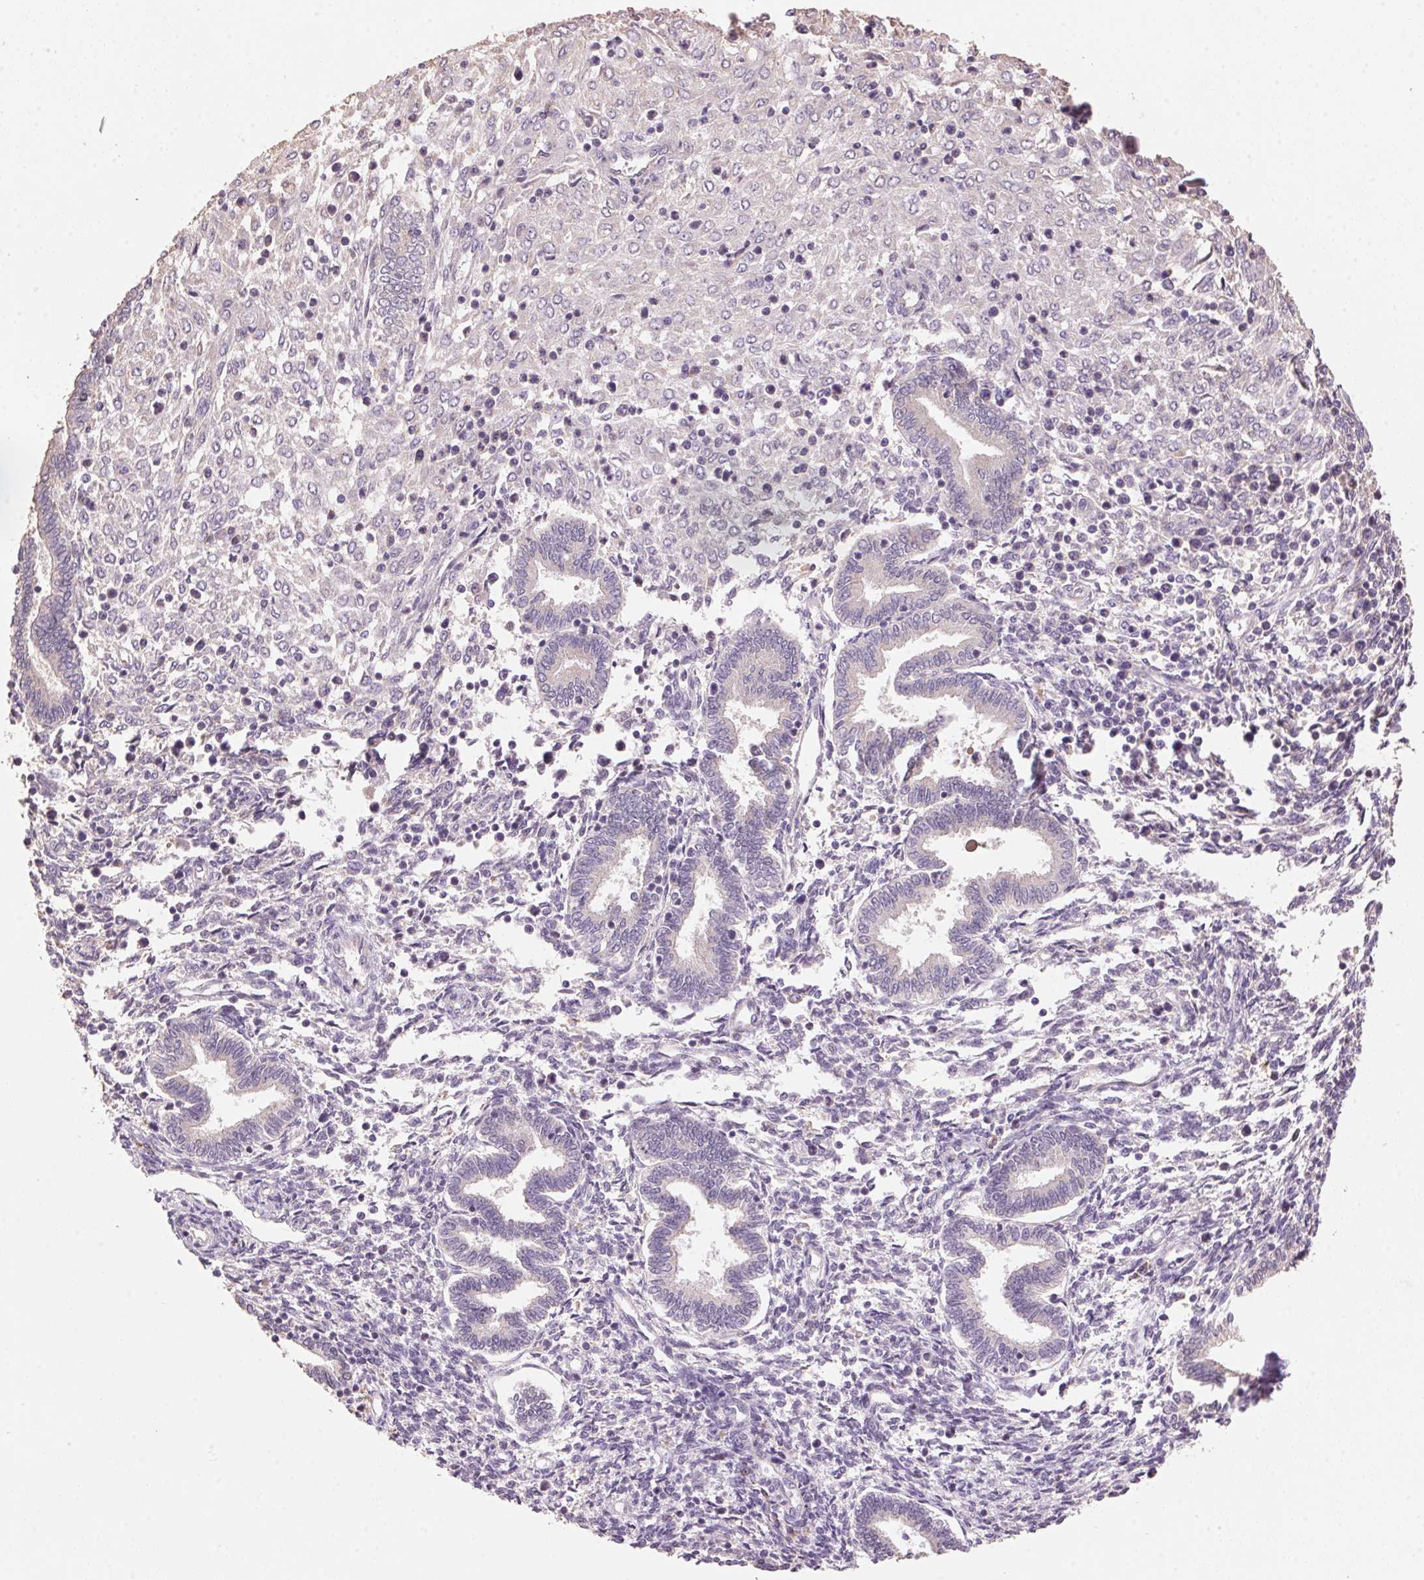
{"staining": {"intensity": "negative", "quantity": "none", "location": "none"}, "tissue": "endometrium", "cell_type": "Cells in endometrial stroma", "image_type": "normal", "snomed": [{"axis": "morphology", "description": "Normal tissue, NOS"}, {"axis": "topography", "description": "Endometrium"}], "caption": "Immunohistochemical staining of normal endometrium exhibits no significant staining in cells in endometrial stroma. (DAB (3,3'-diaminobenzidine) immunohistochemistry, high magnification).", "gene": "LYZL6", "patient": {"sex": "female", "age": 42}}